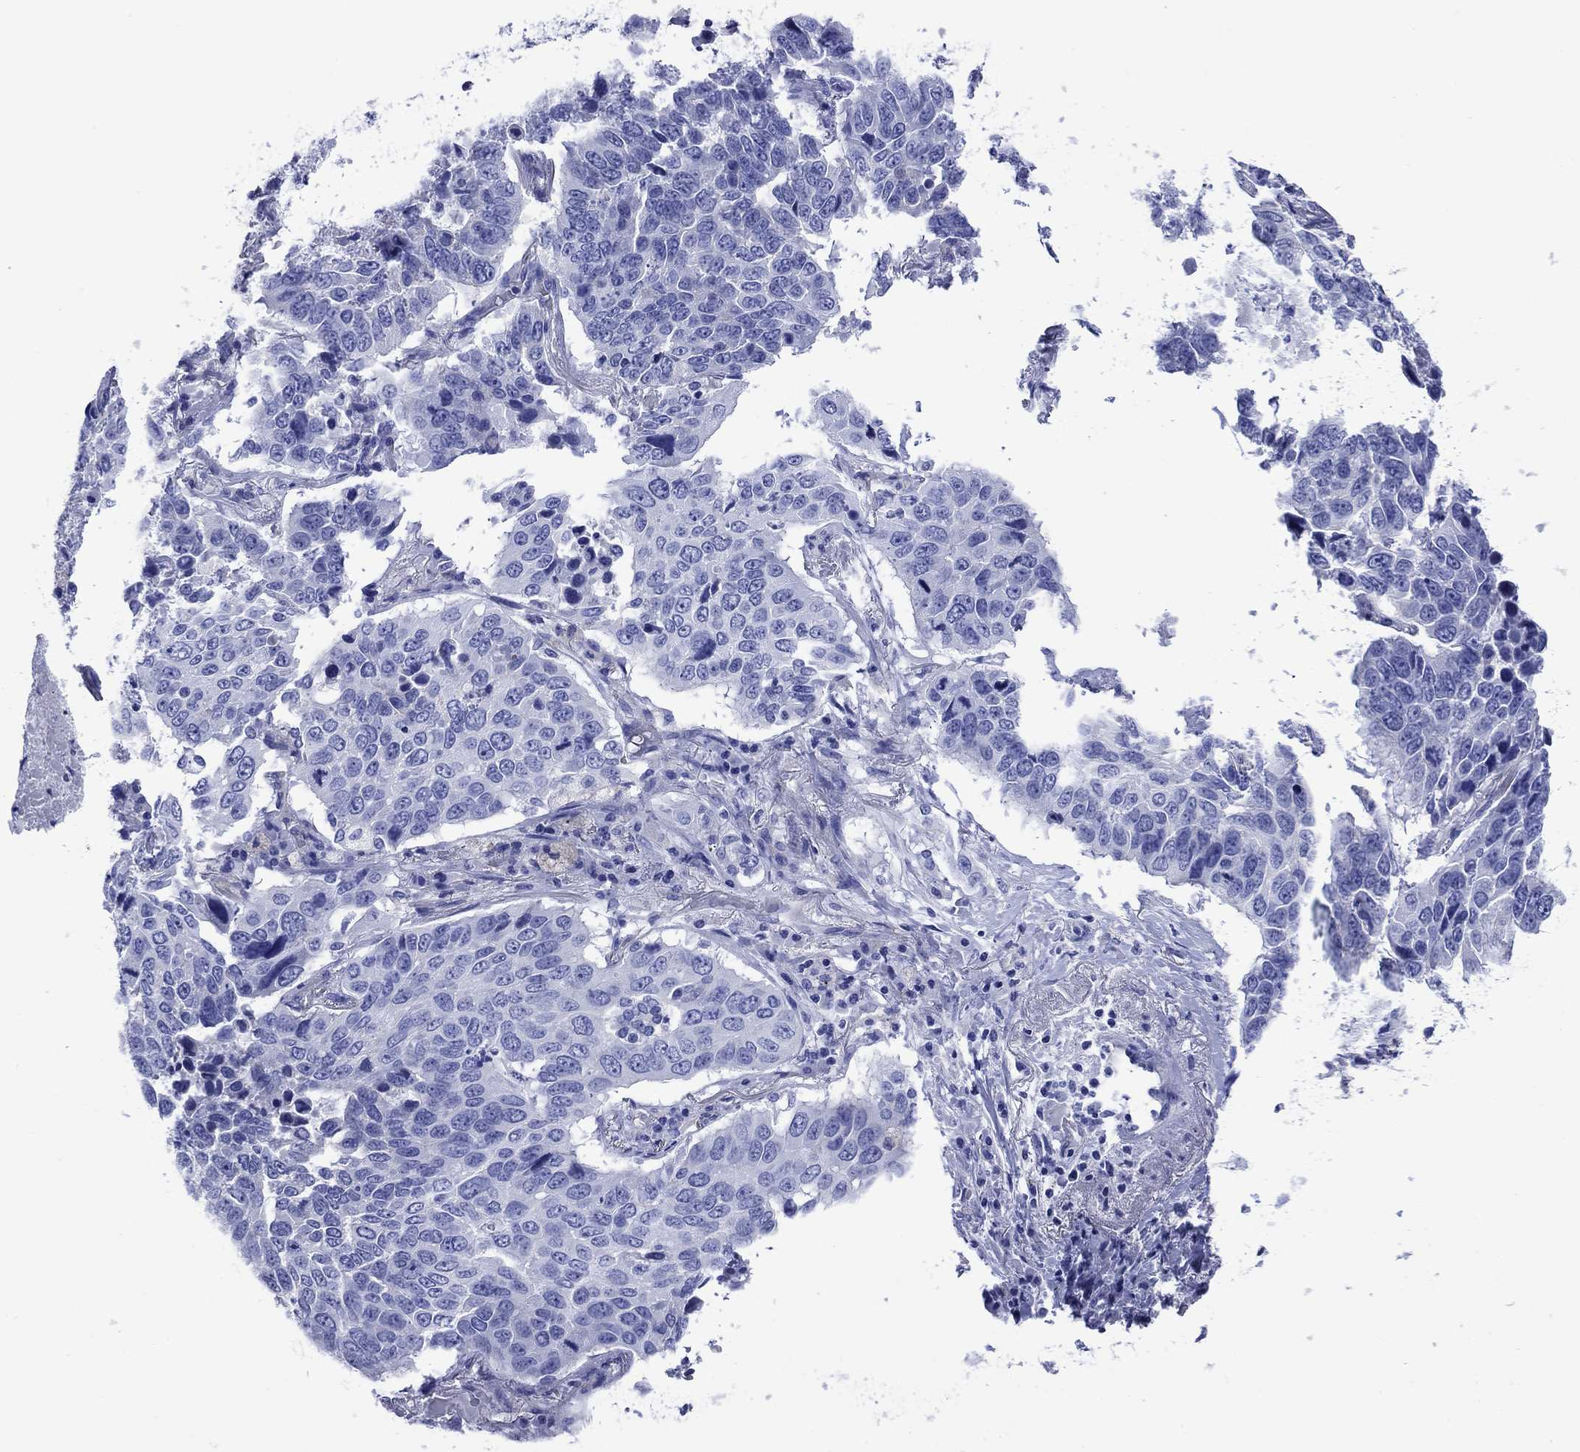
{"staining": {"intensity": "negative", "quantity": "none", "location": "none"}, "tissue": "lung cancer", "cell_type": "Tumor cells", "image_type": "cancer", "snomed": [{"axis": "morphology", "description": "Normal tissue, NOS"}, {"axis": "morphology", "description": "Squamous cell carcinoma, NOS"}, {"axis": "topography", "description": "Bronchus"}, {"axis": "topography", "description": "Lung"}], "caption": "Immunohistochemistry of human lung squamous cell carcinoma shows no staining in tumor cells. (DAB (3,3'-diaminobenzidine) IHC with hematoxylin counter stain).", "gene": "SLC1A2", "patient": {"sex": "male", "age": 64}}